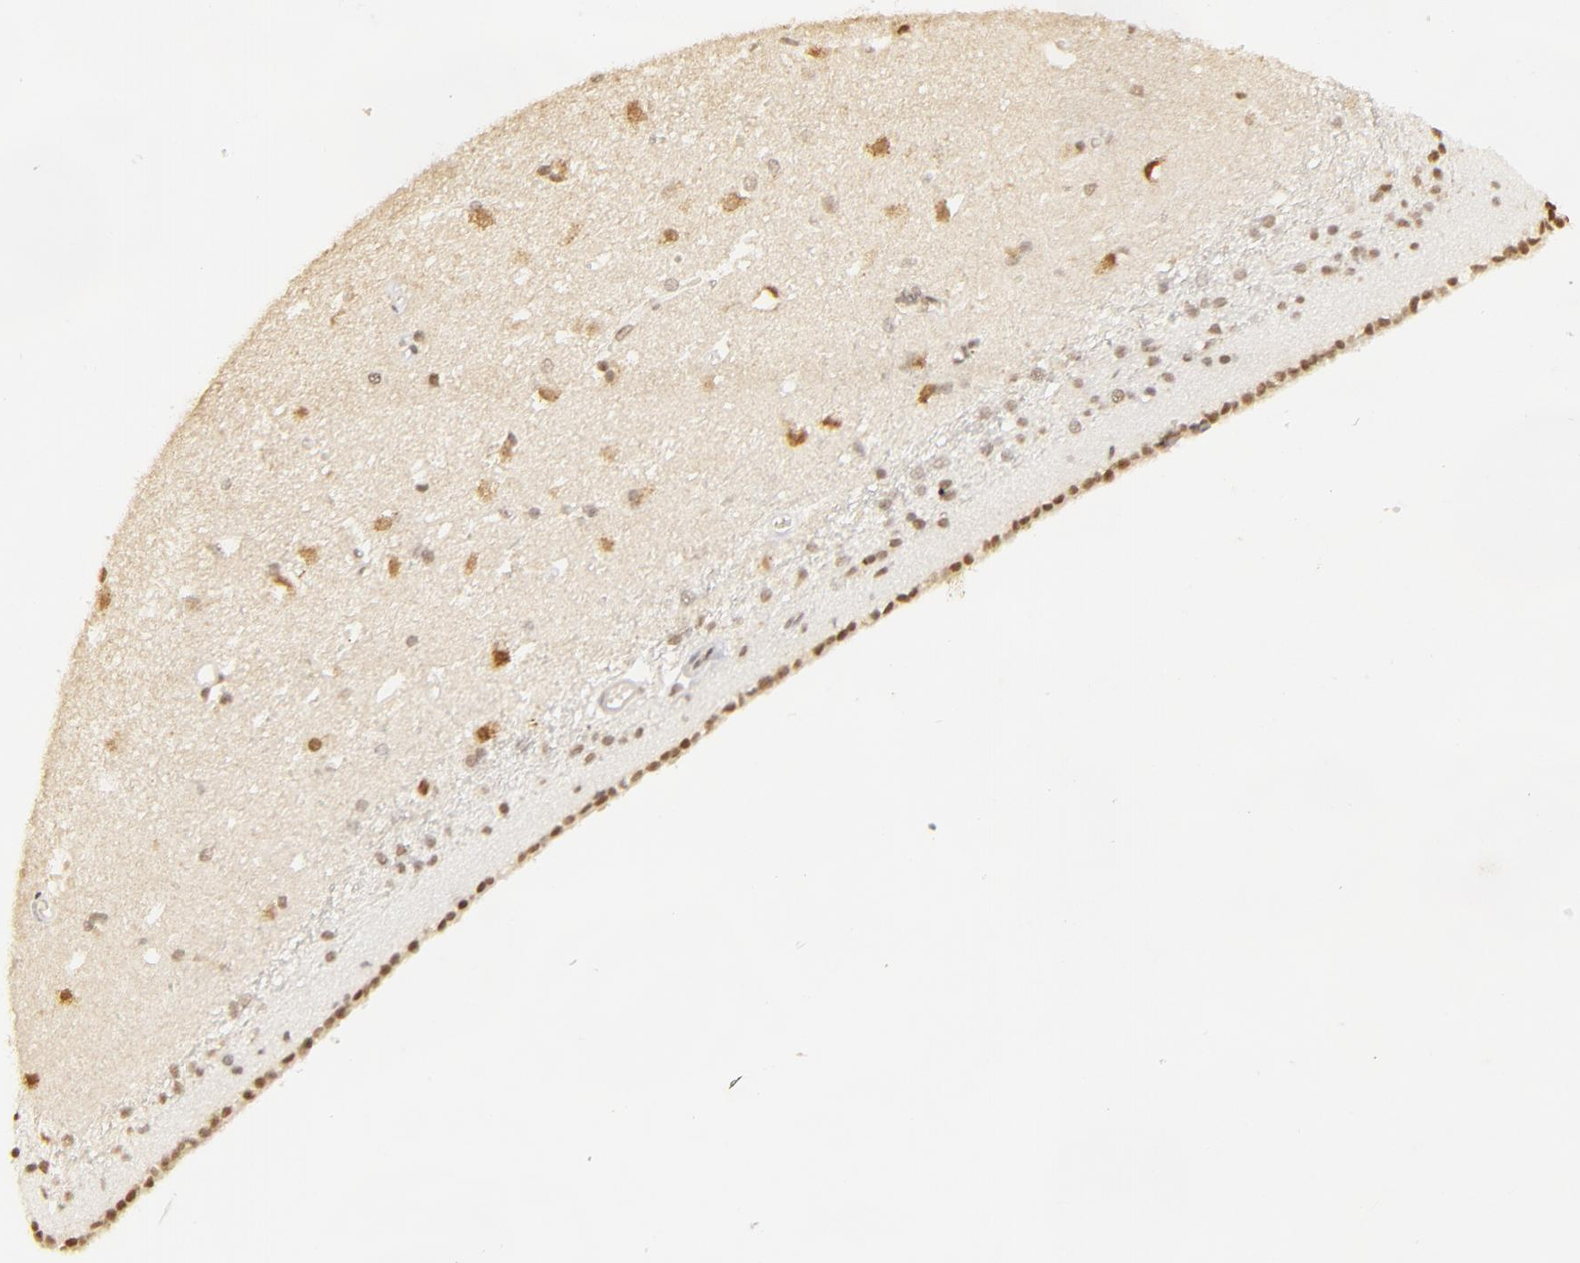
{"staining": {"intensity": "weak", "quantity": "25%-75%", "location": "nuclear"}, "tissue": "caudate", "cell_type": "Glial cells", "image_type": "normal", "snomed": [{"axis": "morphology", "description": "Normal tissue, NOS"}, {"axis": "topography", "description": "Lateral ventricle wall"}], "caption": "IHC micrograph of benign caudate stained for a protein (brown), which displays low levels of weak nuclear expression in approximately 25%-75% of glial cells.", "gene": "RARB", "patient": {"sex": "female", "age": 19}}